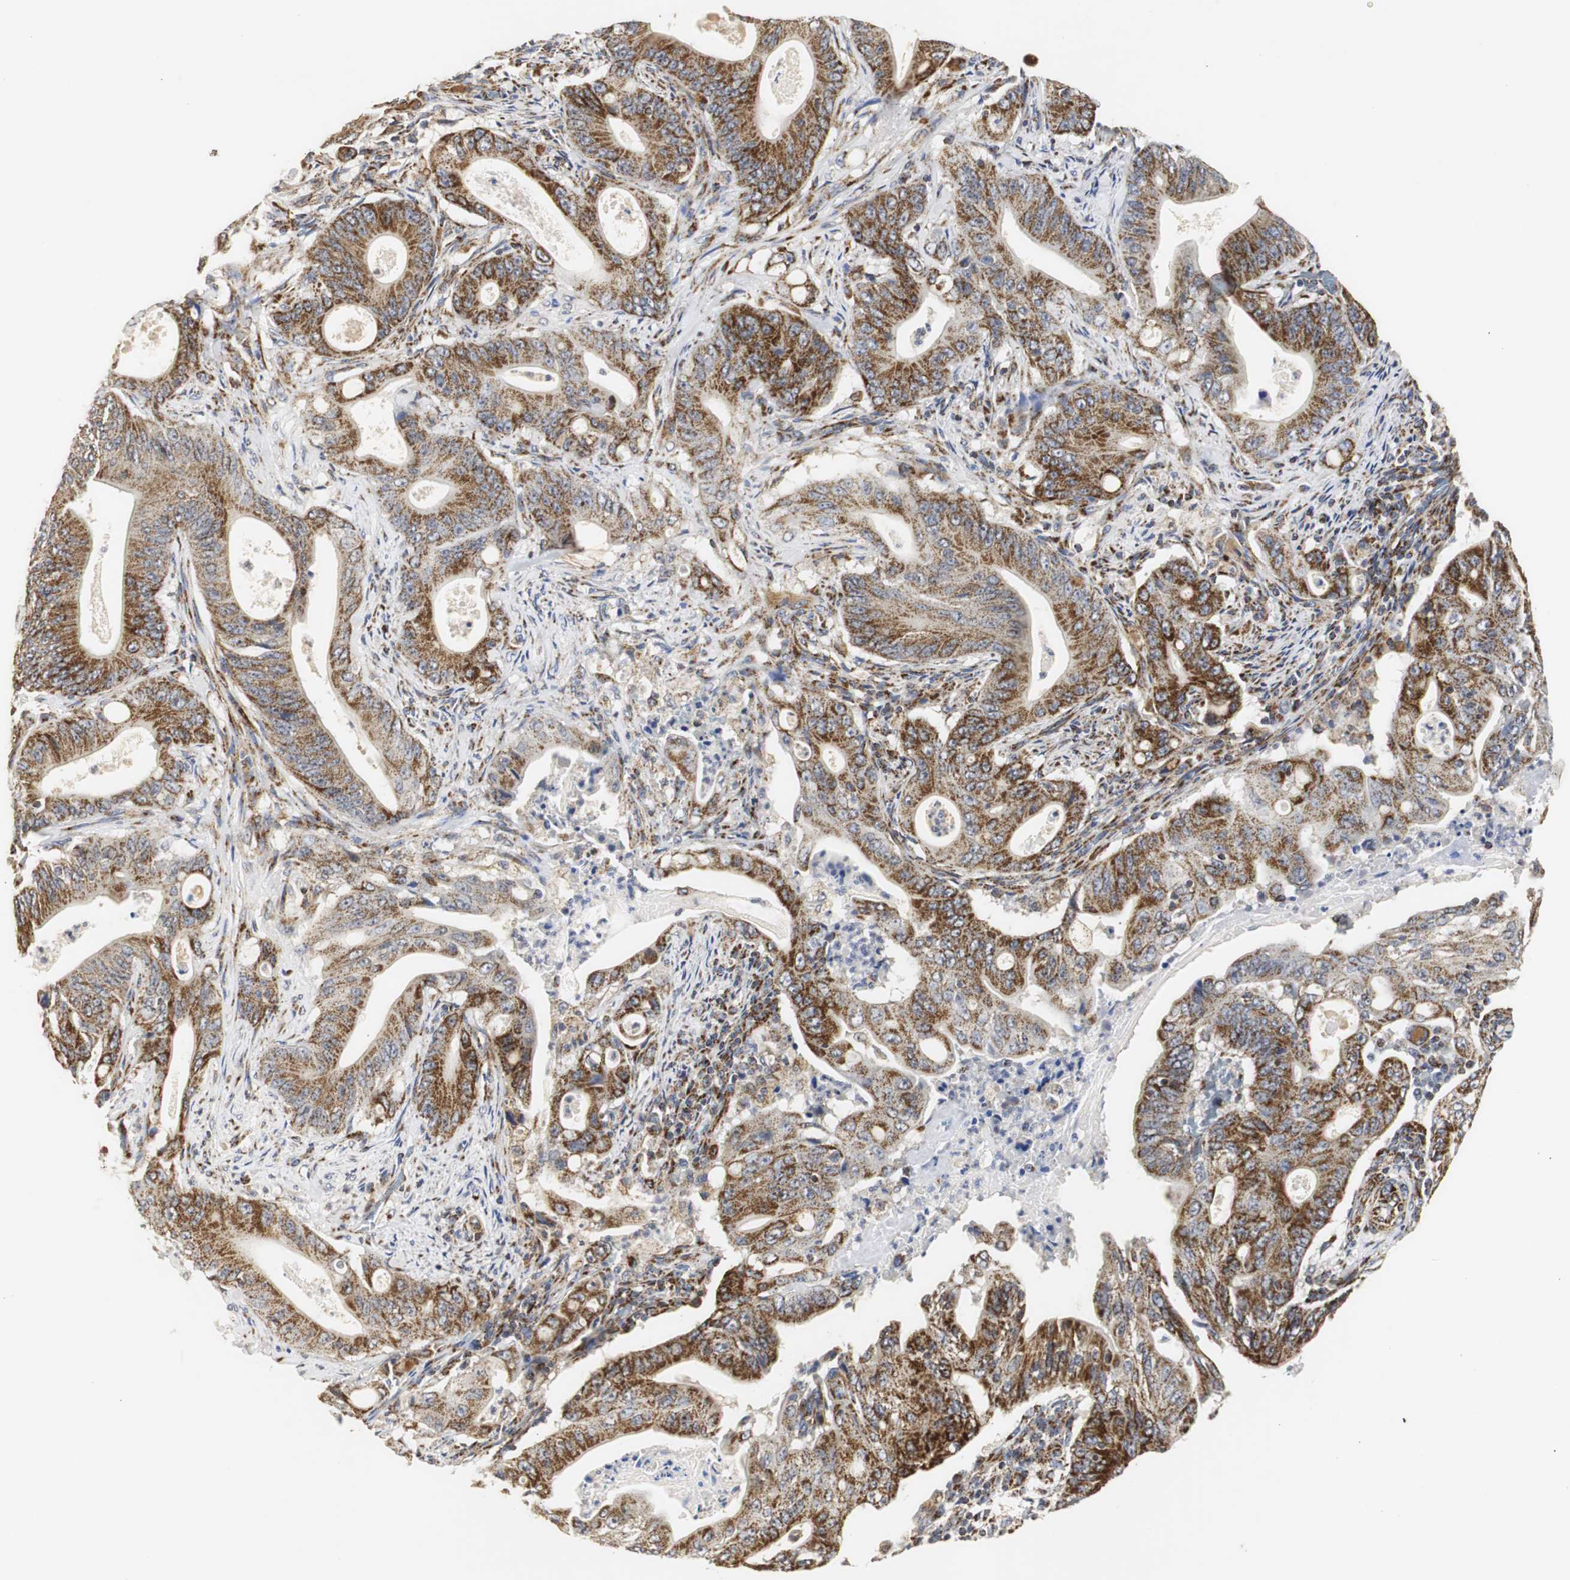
{"staining": {"intensity": "strong", "quantity": ">75%", "location": "cytoplasmic/membranous"}, "tissue": "pancreatic cancer", "cell_type": "Tumor cells", "image_type": "cancer", "snomed": [{"axis": "morphology", "description": "Normal tissue, NOS"}, {"axis": "topography", "description": "Lymph node"}], "caption": "The histopathology image exhibits staining of pancreatic cancer, revealing strong cytoplasmic/membranous protein positivity (brown color) within tumor cells.", "gene": "HSD17B10", "patient": {"sex": "male", "age": 62}}